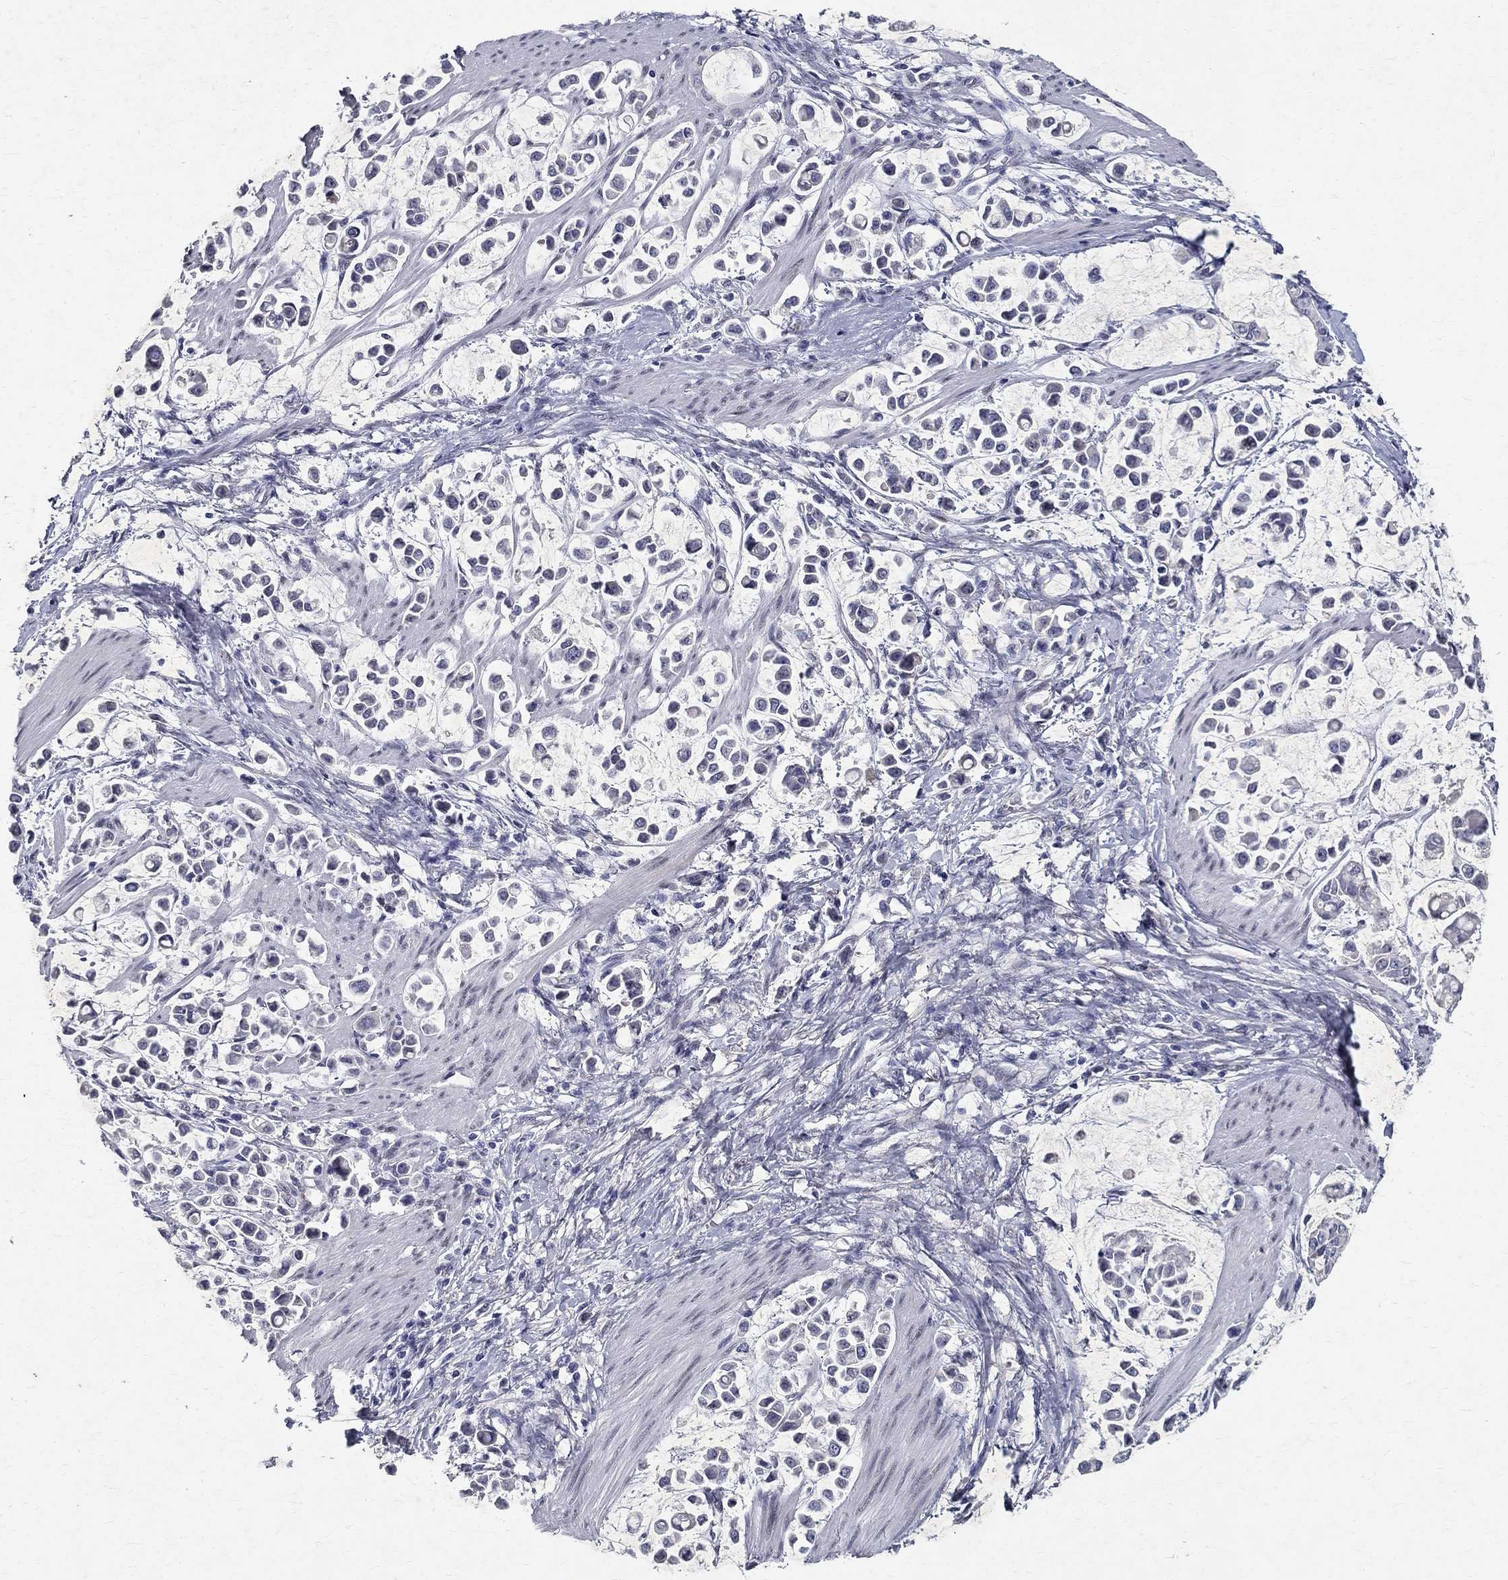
{"staining": {"intensity": "negative", "quantity": "none", "location": "none"}, "tissue": "stomach cancer", "cell_type": "Tumor cells", "image_type": "cancer", "snomed": [{"axis": "morphology", "description": "Adenocarcinoma, NOS"}, {"axis": "topography", "description": "Stomach"}], "caption": "Human stomach cancer (adenocarcinoma) stained for a protein using IHC exhibits no positivity in tumor cells.", "gene": "RBFOX1", "patient": {"sex": "male", "age": 82}}